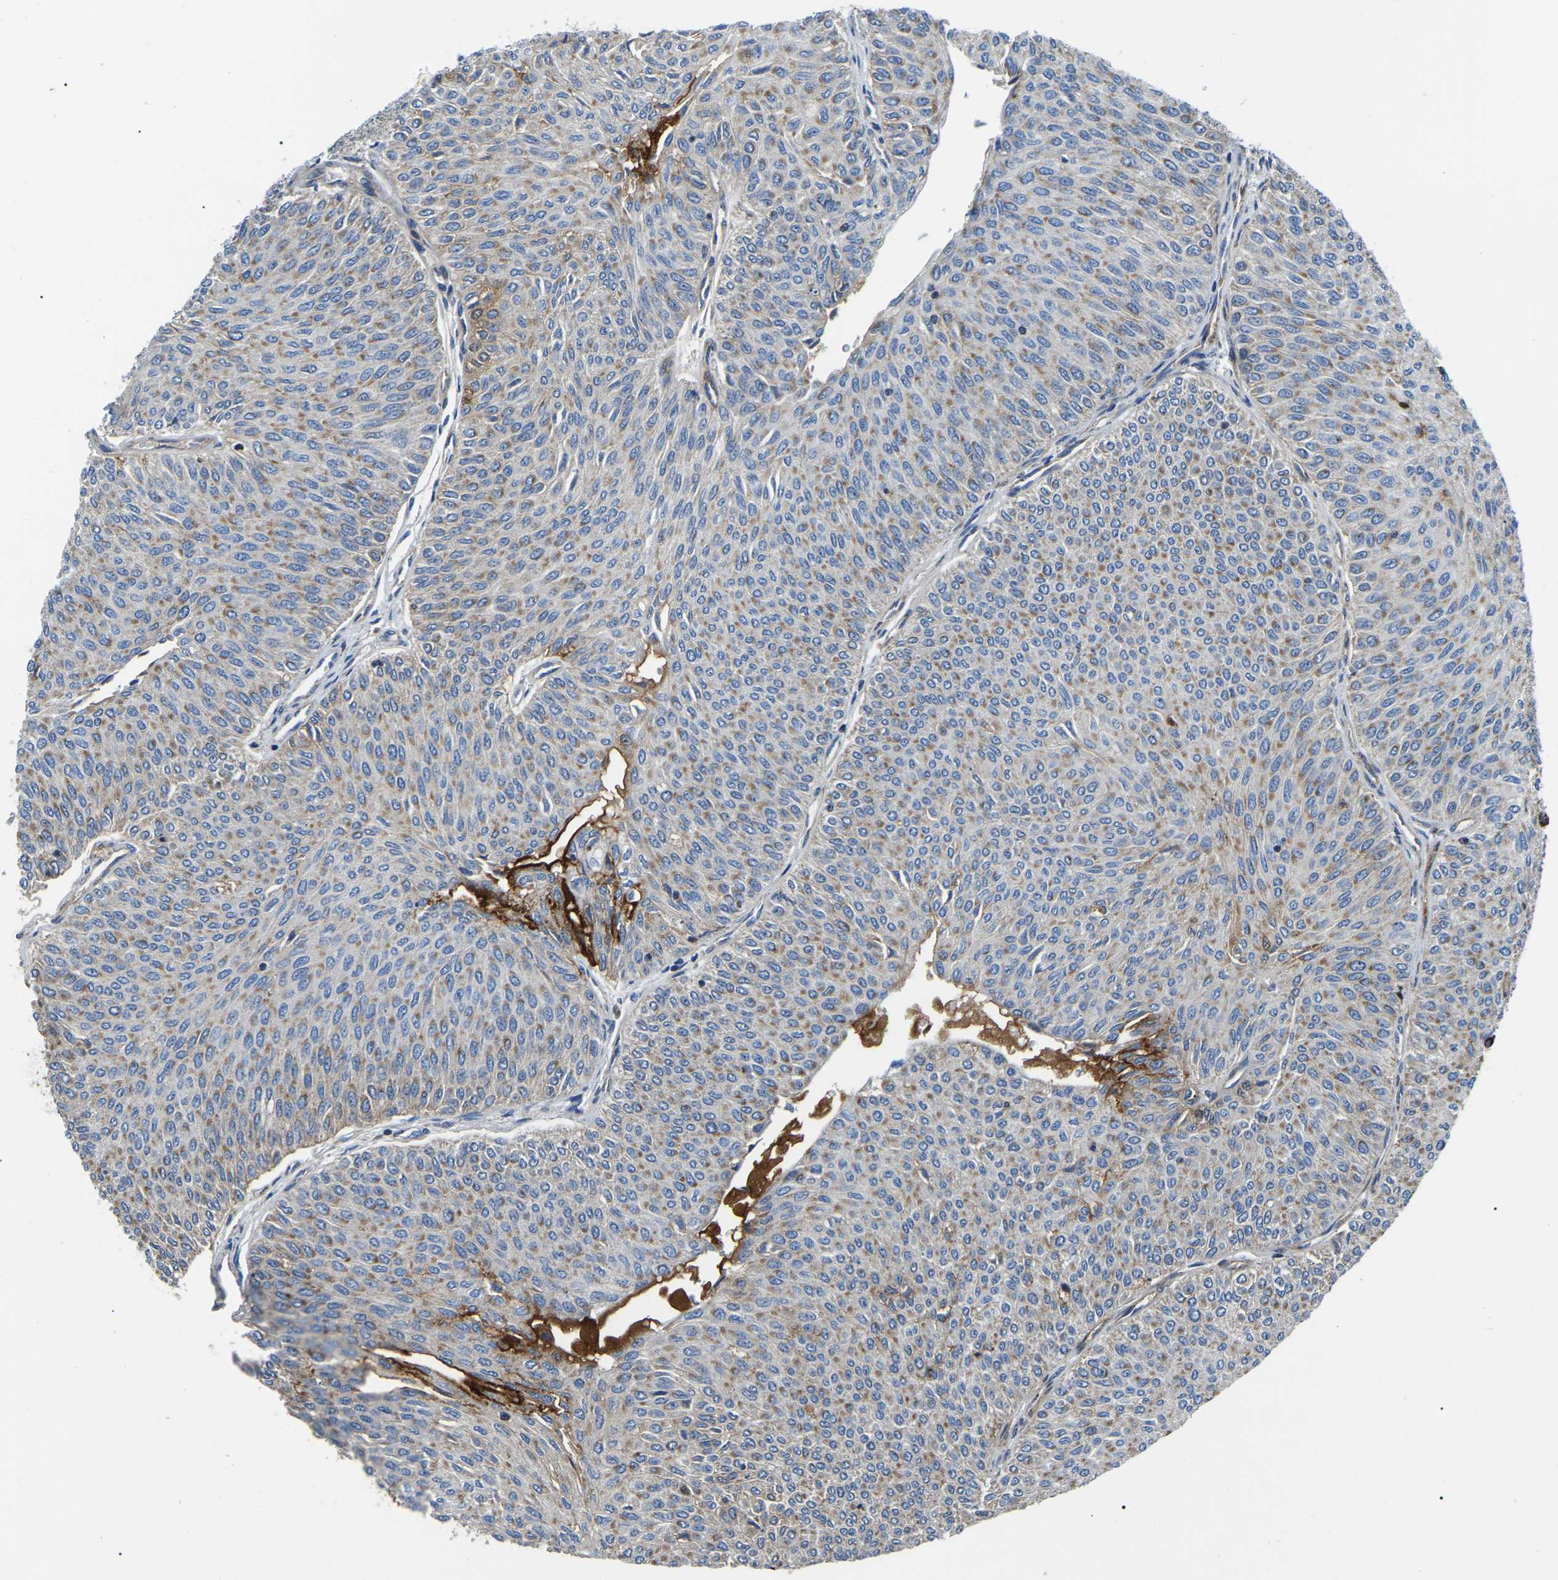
{"staining": {"intensity": "moderate", "quantity": ">75%", "location": "cytoplasmic/membranous"}, "tissue": "urothelial cancer", "cell_type": "Tumor cells", "image_type": "cancer", "snomed": [{"axis": "morphology", "description": "Urothelial carcinoma, Low grade"}, {"axis": "topography", "description": "Urinary bladder"}], "caption": "A micrograph of human urothelial carcinoma (low-grade) stained for a protein reveals moderate cytoplasmic/membranous brown staining in tumor cells.", "gene": "PPM1E", "patient": {"sex": "male", "age": 78}}